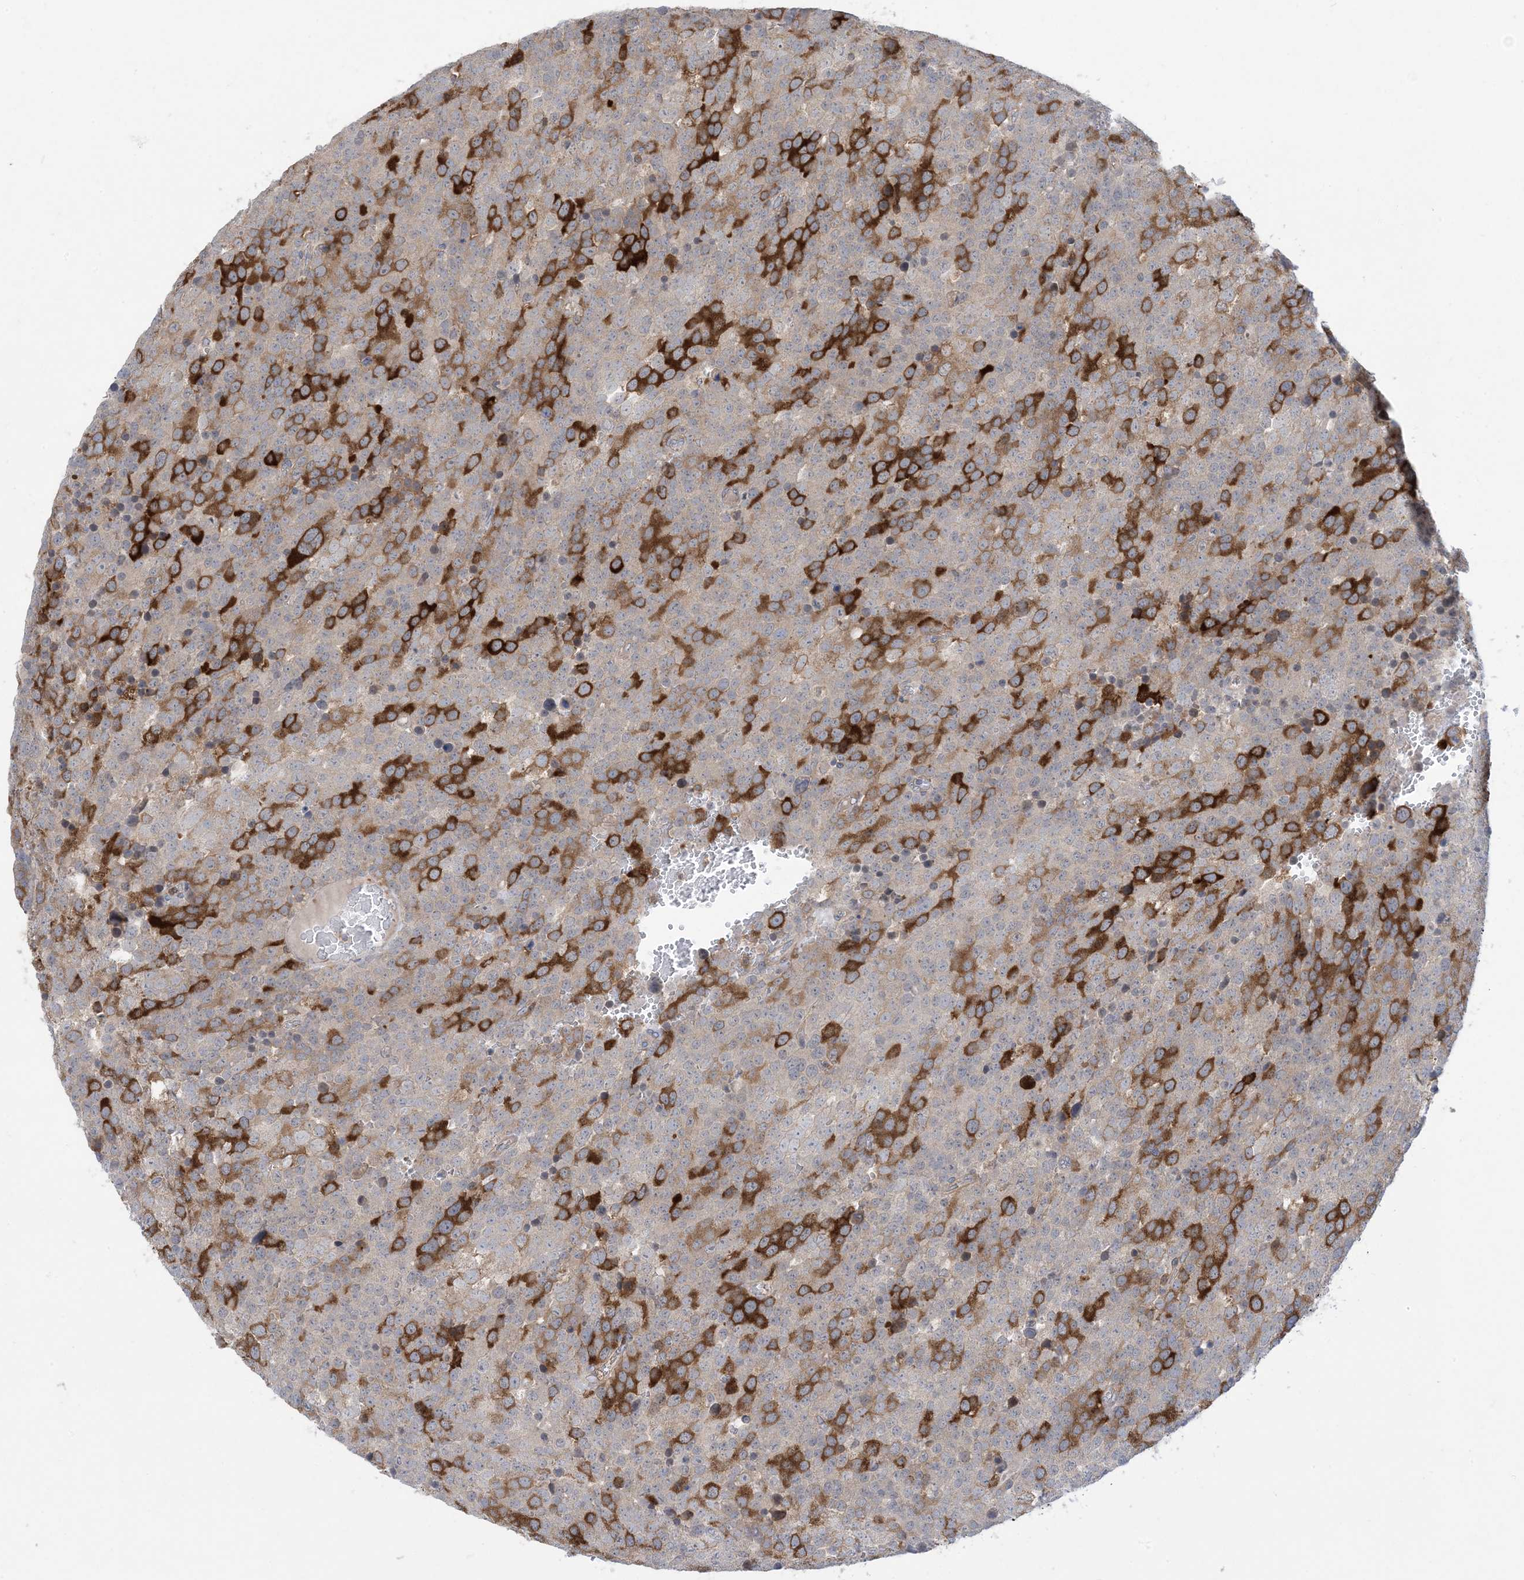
{"staining": {"intensity": "strong", "quantity": "<25%", "location": "cytoplasmic/membranous"}, "tissue": "testis cancer", "cell_type": "Tumor cells", "image_type": "cancer", "snomed": [{"axis": "morphology", "description": "Seminoma, NOS"}, {"axis": "topography", "description": "Testis"}], "caption": "Immunohistochemical staining of human testis cancer (seminoma) displays medium levels of strong cytoplasmic/membranous protein staining in approximately <25% of tumor cells. The protein is shown in brown color, while the nuclei are stained blue.", "gene": "AOC1", "patient": {"sex": "male", "age": 71}}